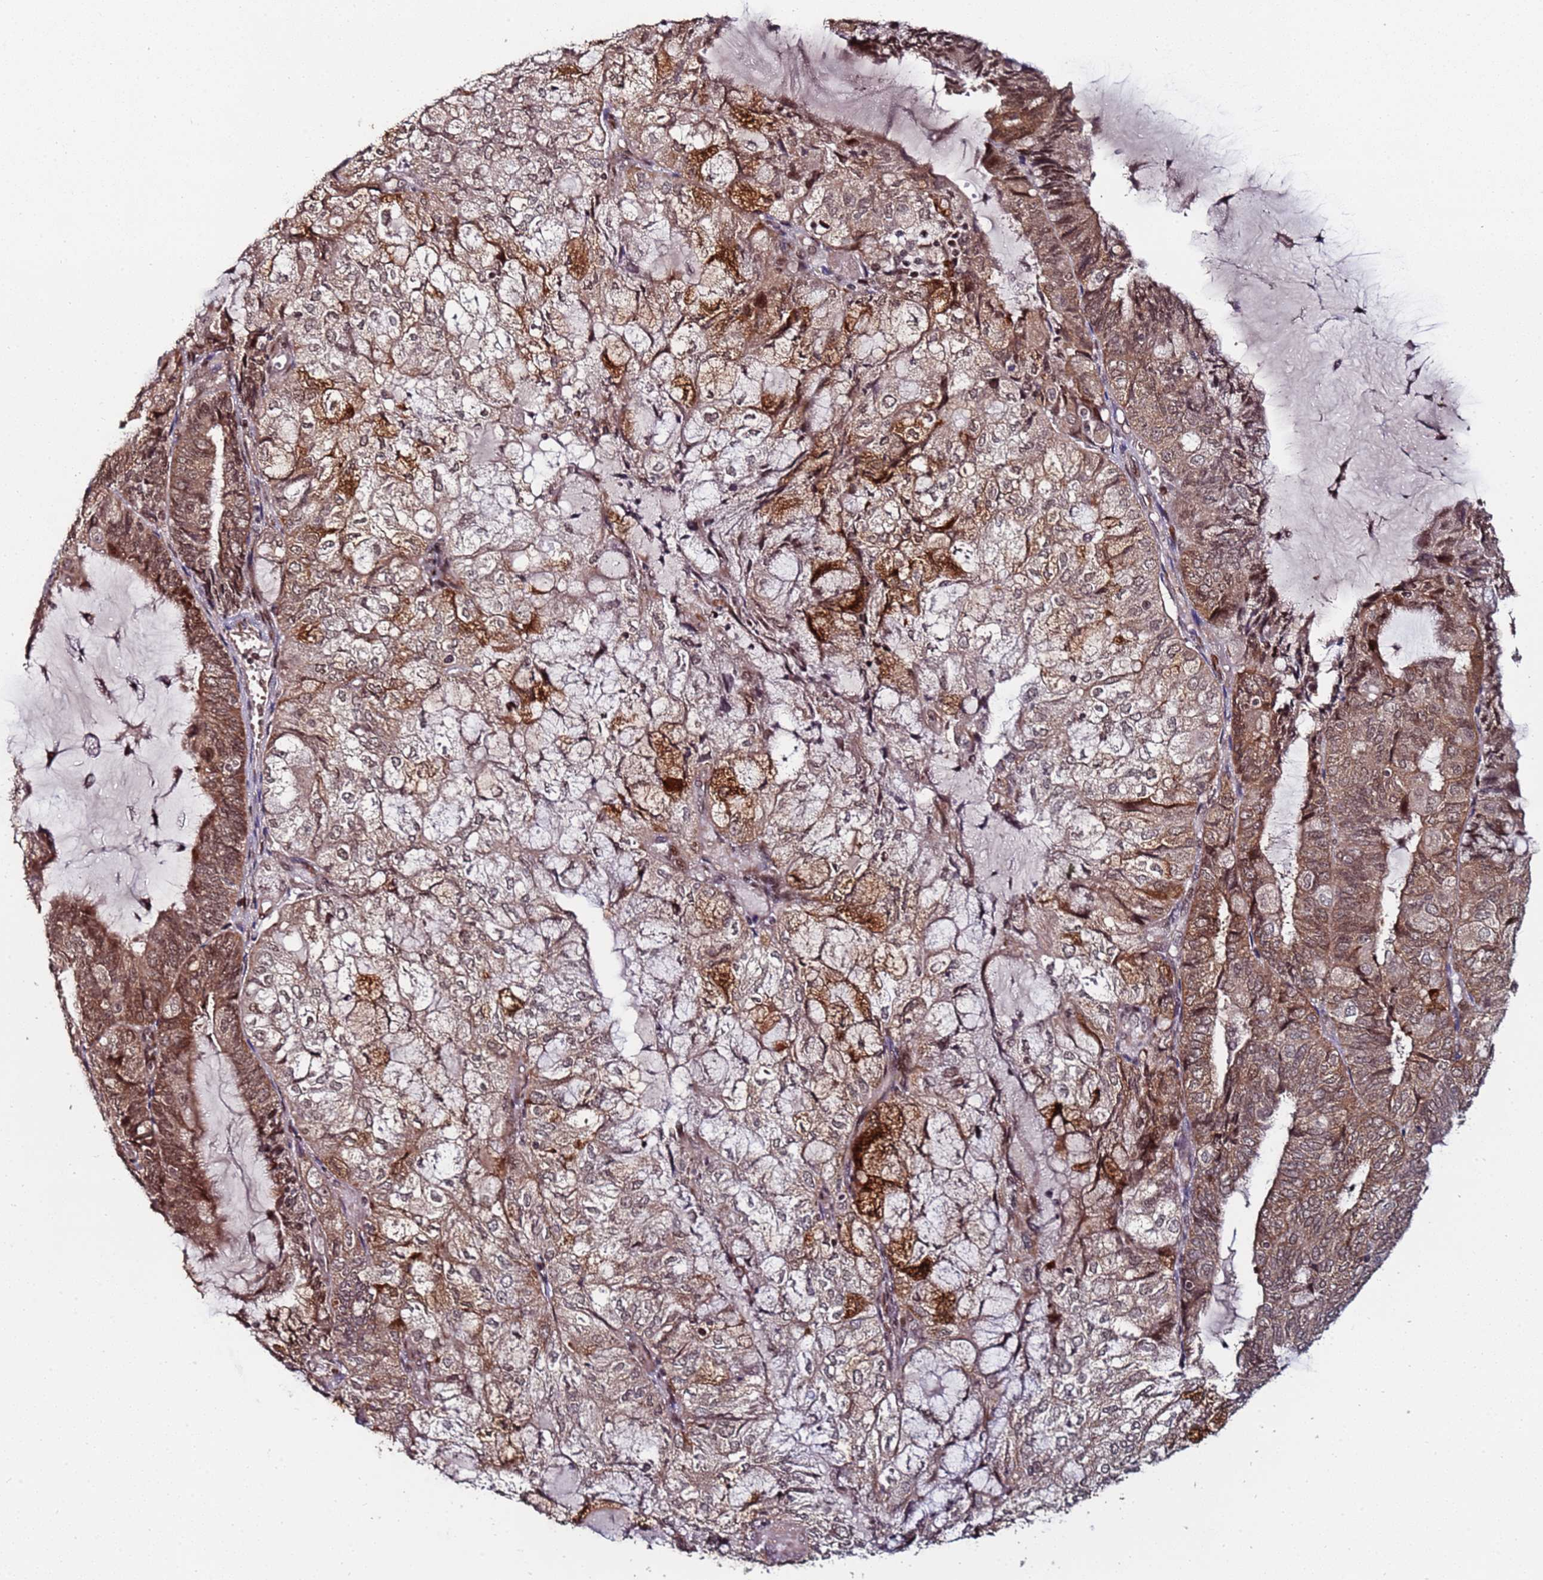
{"staining": {"intensity": "weak", "quantity": ">75%", "location": "cytoplasmic/membranous,nuclear"}, "tissue": "endometrial cancer", "cell_type": "Tumor cells", "image_type": "cancer", "snomed": [{"axis": "morphology", "description": "Adenocarcinoma, NOS"}, {"axis": "topography", "description": "Endometrium"}], "caption": "Immunohistochemical staining of adenocarcinoma (endometrial) shows low levels of weak cytoplasmic/membranous and nuclear staining in approximately >75% of tumor cells.", "gene": "PPM1H", "patient": {"sex": "female", "age": 81}}